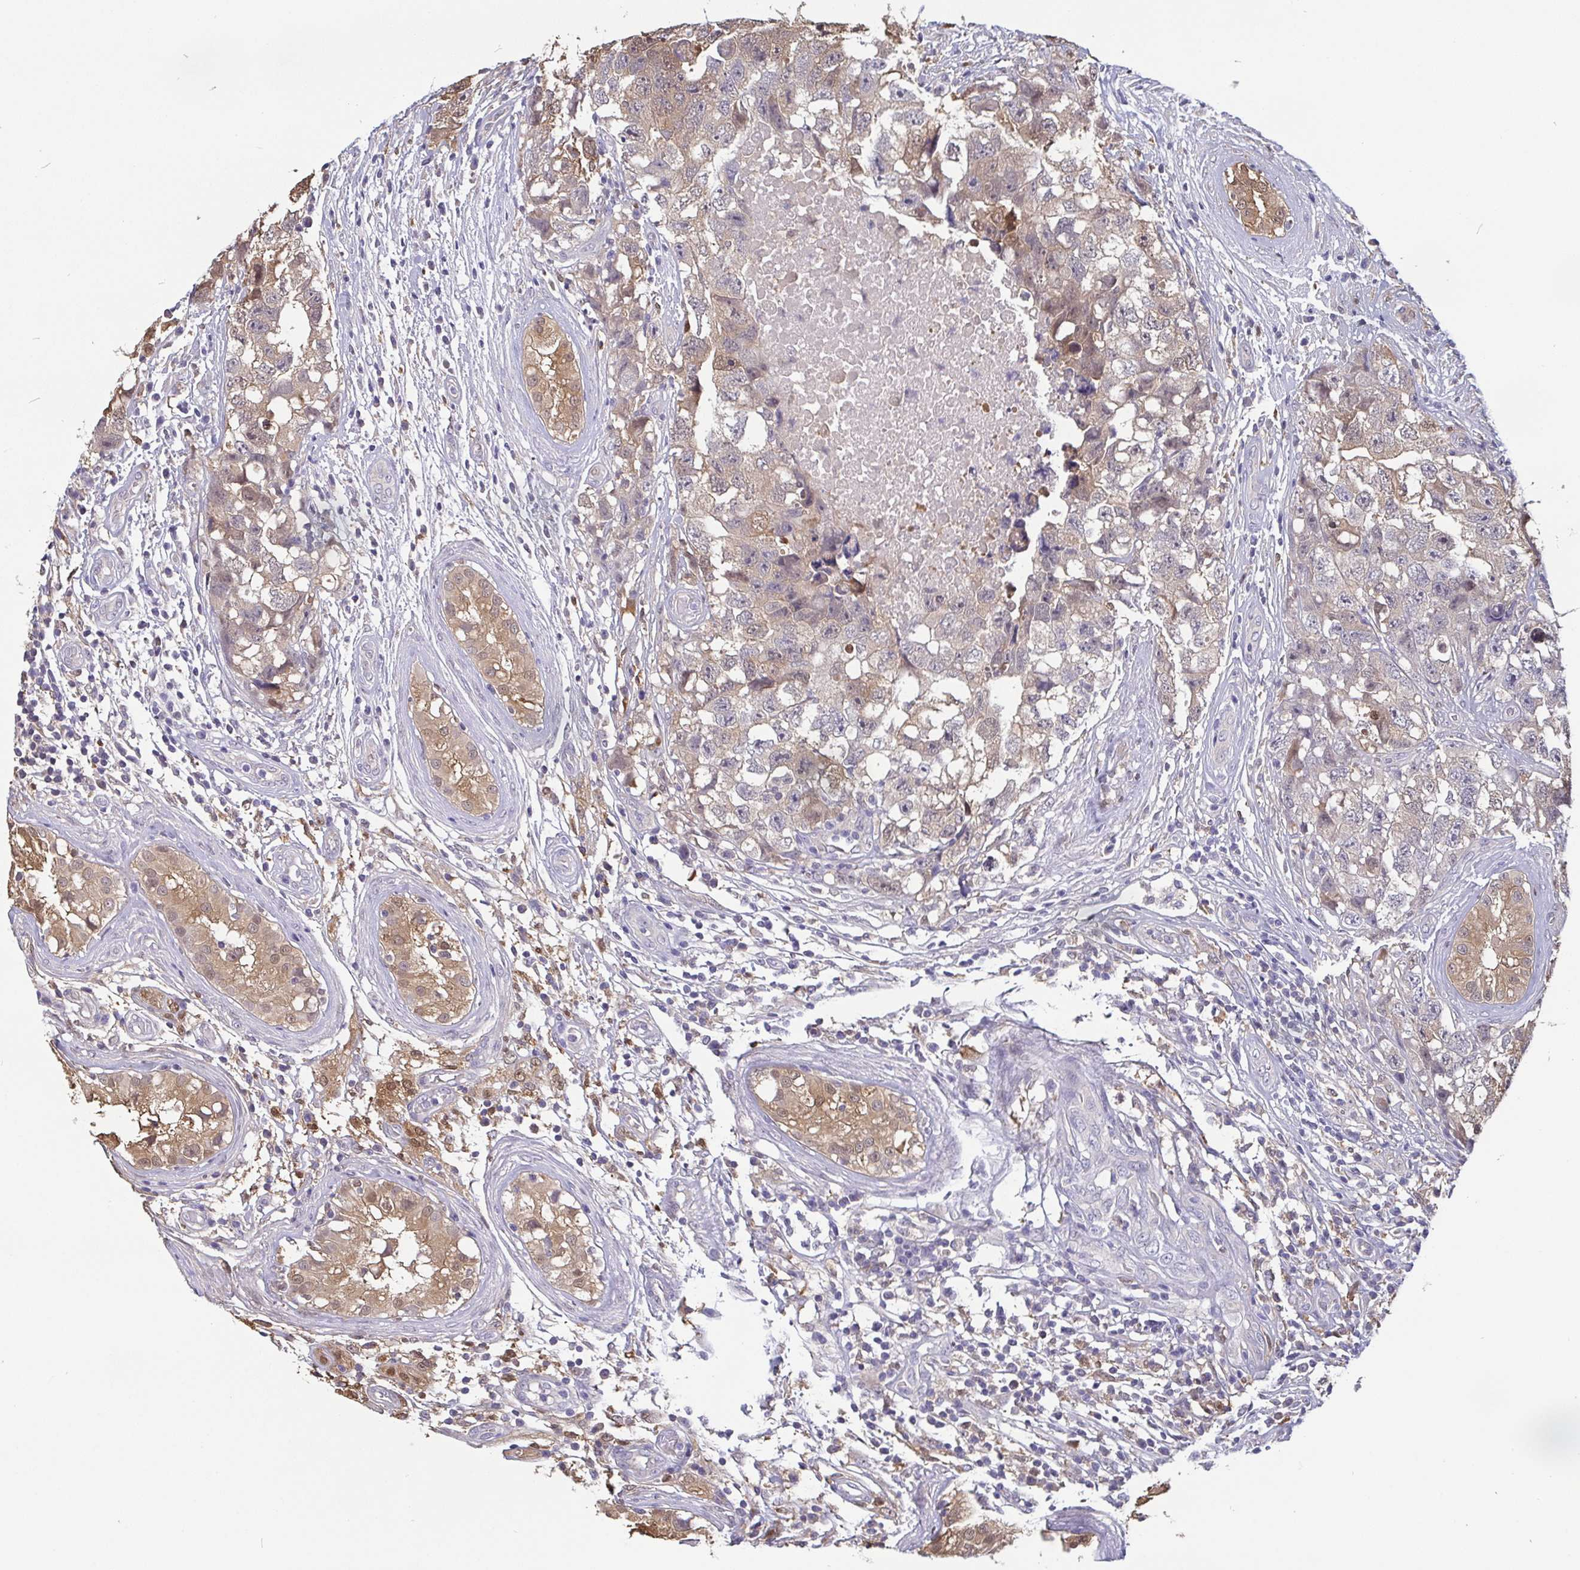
{"staining": {"intensity": "weak", "quantity": "<25%", "location": "cytoplasmic/membranous"}, "tissue": "testis cancer", "cell_type": "Tumor cells", "image_type": "cancer", "snomed": [{"axis": "morphology", "description": "Carcinoma, Embryonal, NOS"}, {"axis": "topography", "description": "Testis"}], "caption": "Testis embryonal carcinoma was stained to show a protein in brown. There is no significant positivity in tumor cells.", "gene": "IDH1", "patient": {"sex": "male", "age": 22}}